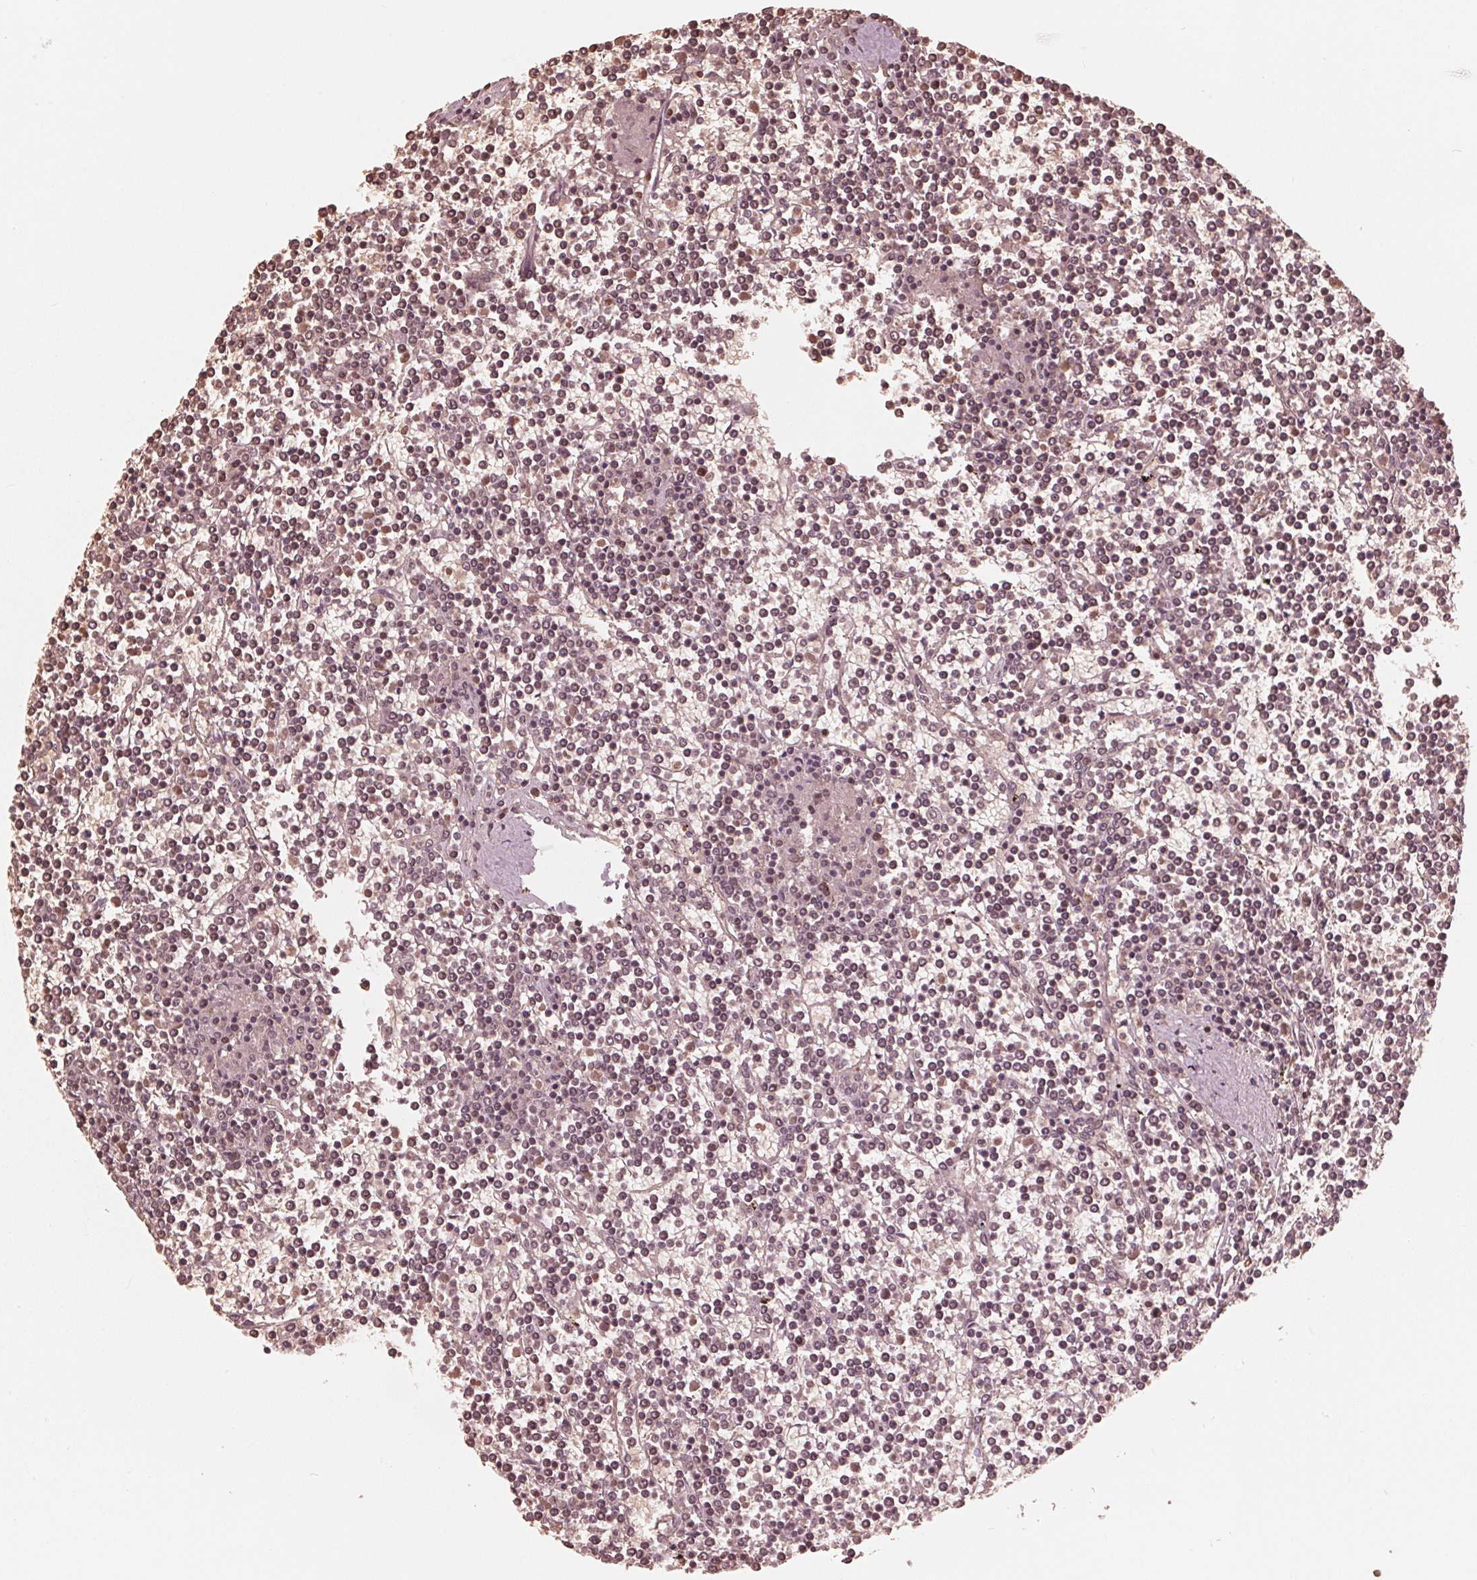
{"staining": {"intensity": "weak", "quantity": ">75%", "location": "nuclear"}, "tissue": "lymphoma", "cell_type": "Tumor cells", "image_type": "cancer", "snomed": [{"axis": "morphology", "description": "Malignant lymphoma, non-Hodgkin's type, Low grade"}, {"axis": "topography", "description": "Spleen"}], "caption": "Lymphoma tissue demonstrates weak nuclear staining in approximately >75% of tumor cells (brown staining indicates protein expression, while blue staining denotes nuclei).", "gene": "HIRIP3", "patient": {"sex": "female", "age": 19}}